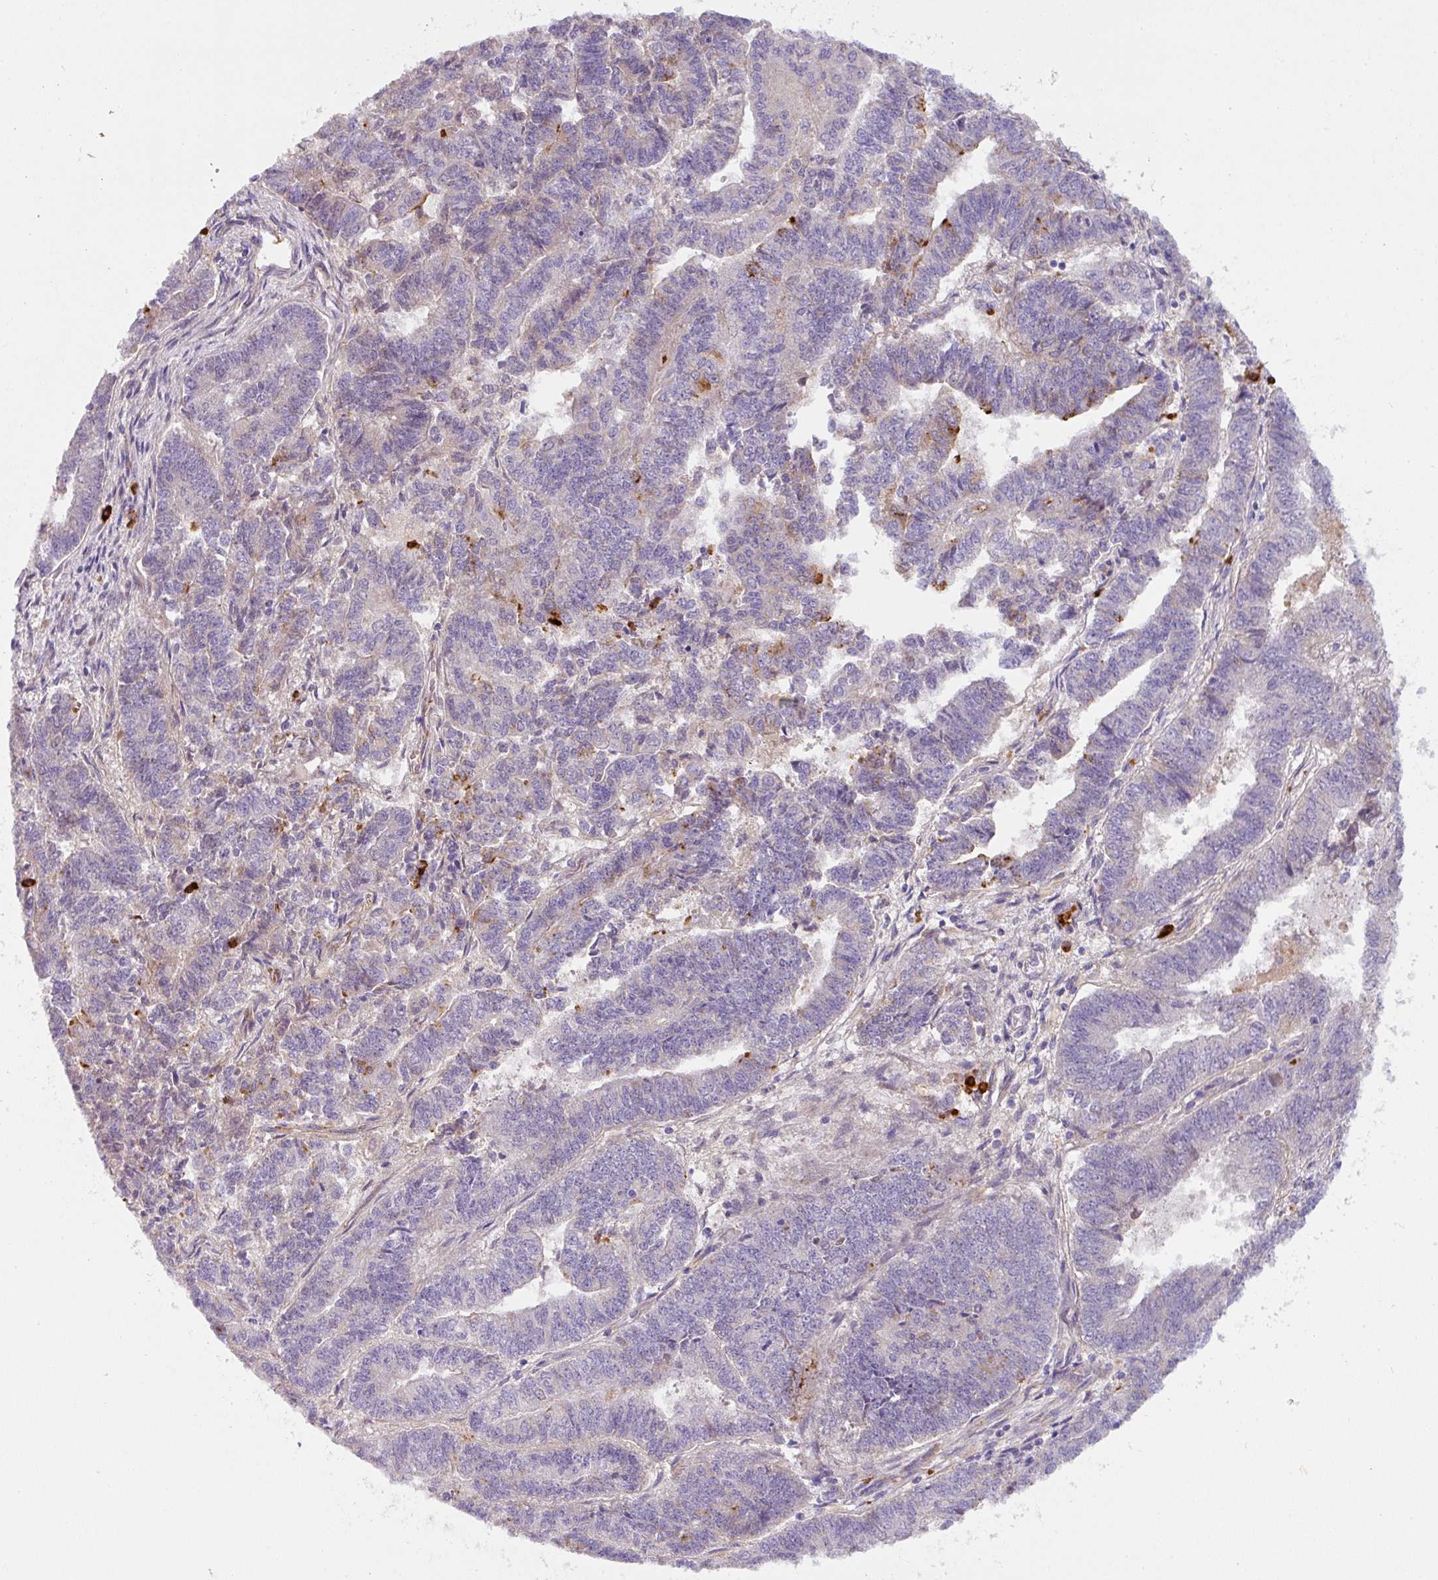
{"staining": {"intensity": "moderate", "quantity": "<25%", "location": "cytoplasmic/membranous"}, "tissue": "endometrial cancer", "cell_type": "Tumor cells", "image_type": "cancer", "snomed": [{"axis": "morphology", "description": "Adenocarcinoma, NOS"}, {"axis": "topography", "description": "Endometrium"}], "caption": "Immunohistochemistry (IHC) (DAB (3,3'-diaminobenzidine)) staining of endometrial cancer reveals moderate cytoplasmic/membranous protein expression in about <25% of tumor cells. (DAB IHC, brown staining for protein, blue staining for nuclei).", "gene": "CRISP3", "patient": {"sex": "female", "age": 72}}